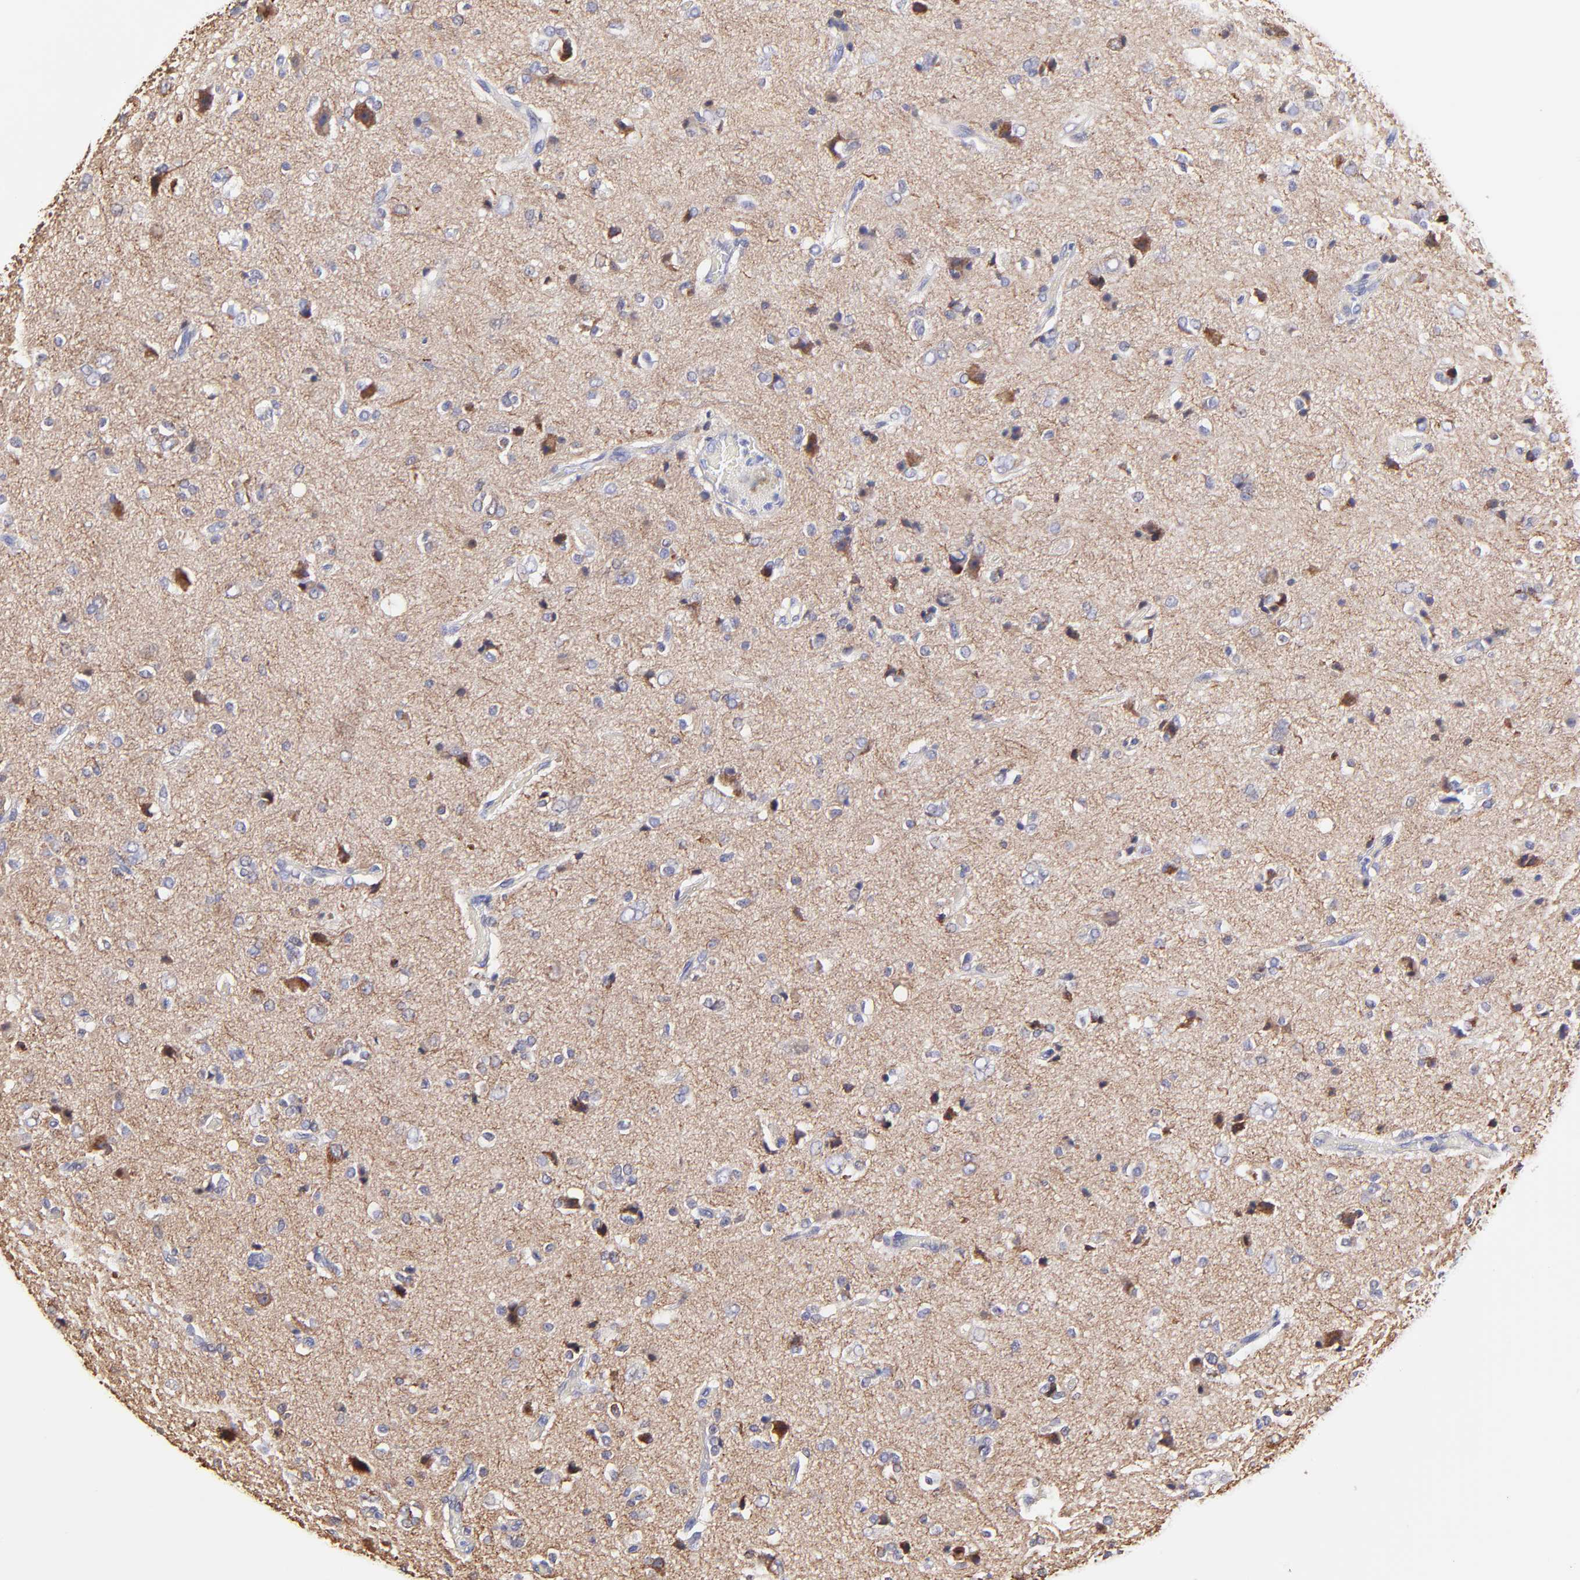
{"staining": {"intensity": "moderate", "quantity": "<25%", "location": "cytoplasmic/membranous"}, "tissue": "glioma", "cell_type": "Tumor cells", "image_type": "cancer", "snomed": [{"axis": "morphology", "description": "Glioma, malignant, High grade"}, {"axis": "topography", "description": "Brain"}], "caption": "This micrograph reveals immunohistochemistry (IHC) staining of malignant glioma (high-grade), with low moderate cytoplasmic/membranous positivity in approximately <25% of tumor cells.", "gene": "BTG2", "patient": {"sex": "male", "age": 47}}